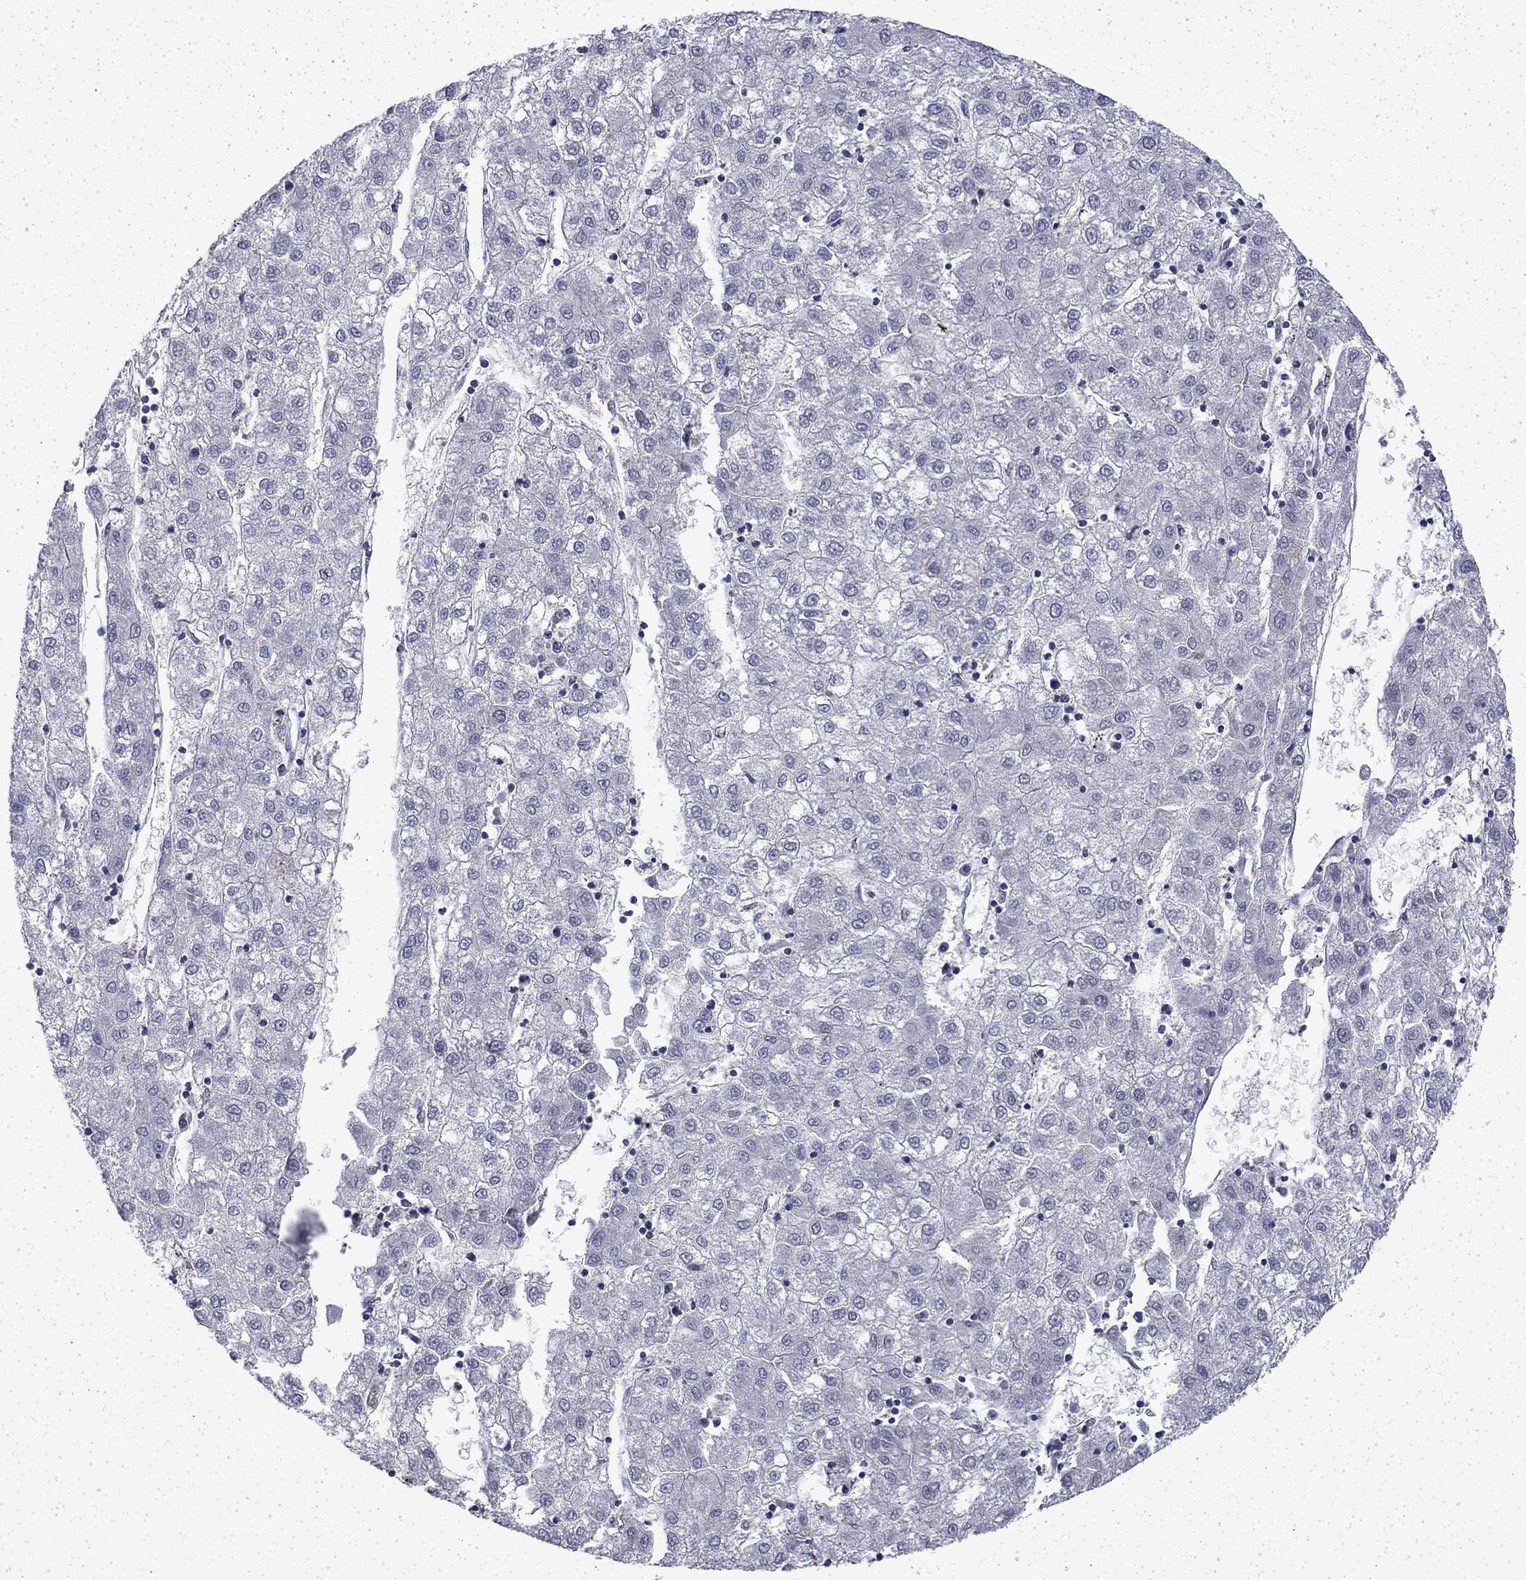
{"staining": {"intensity": "negative", "quantity": "none", "location": "none"}, "tissue": "liver cancer", "cell_type": "Tumor cells", "image_type": "cancer", "snomed": [{"axis": "morphology", "description": "Carcinoma, Hepatocellular, NOS"}, {"axis": "topography", "description": "Liver"}], "caption": "Histopathology image shows no significant protein positivity in tumor cells of hepatocellular carcinoma (liver).", "gene": "ENPP6", "patient": {"sex": "male", "age": 72}}